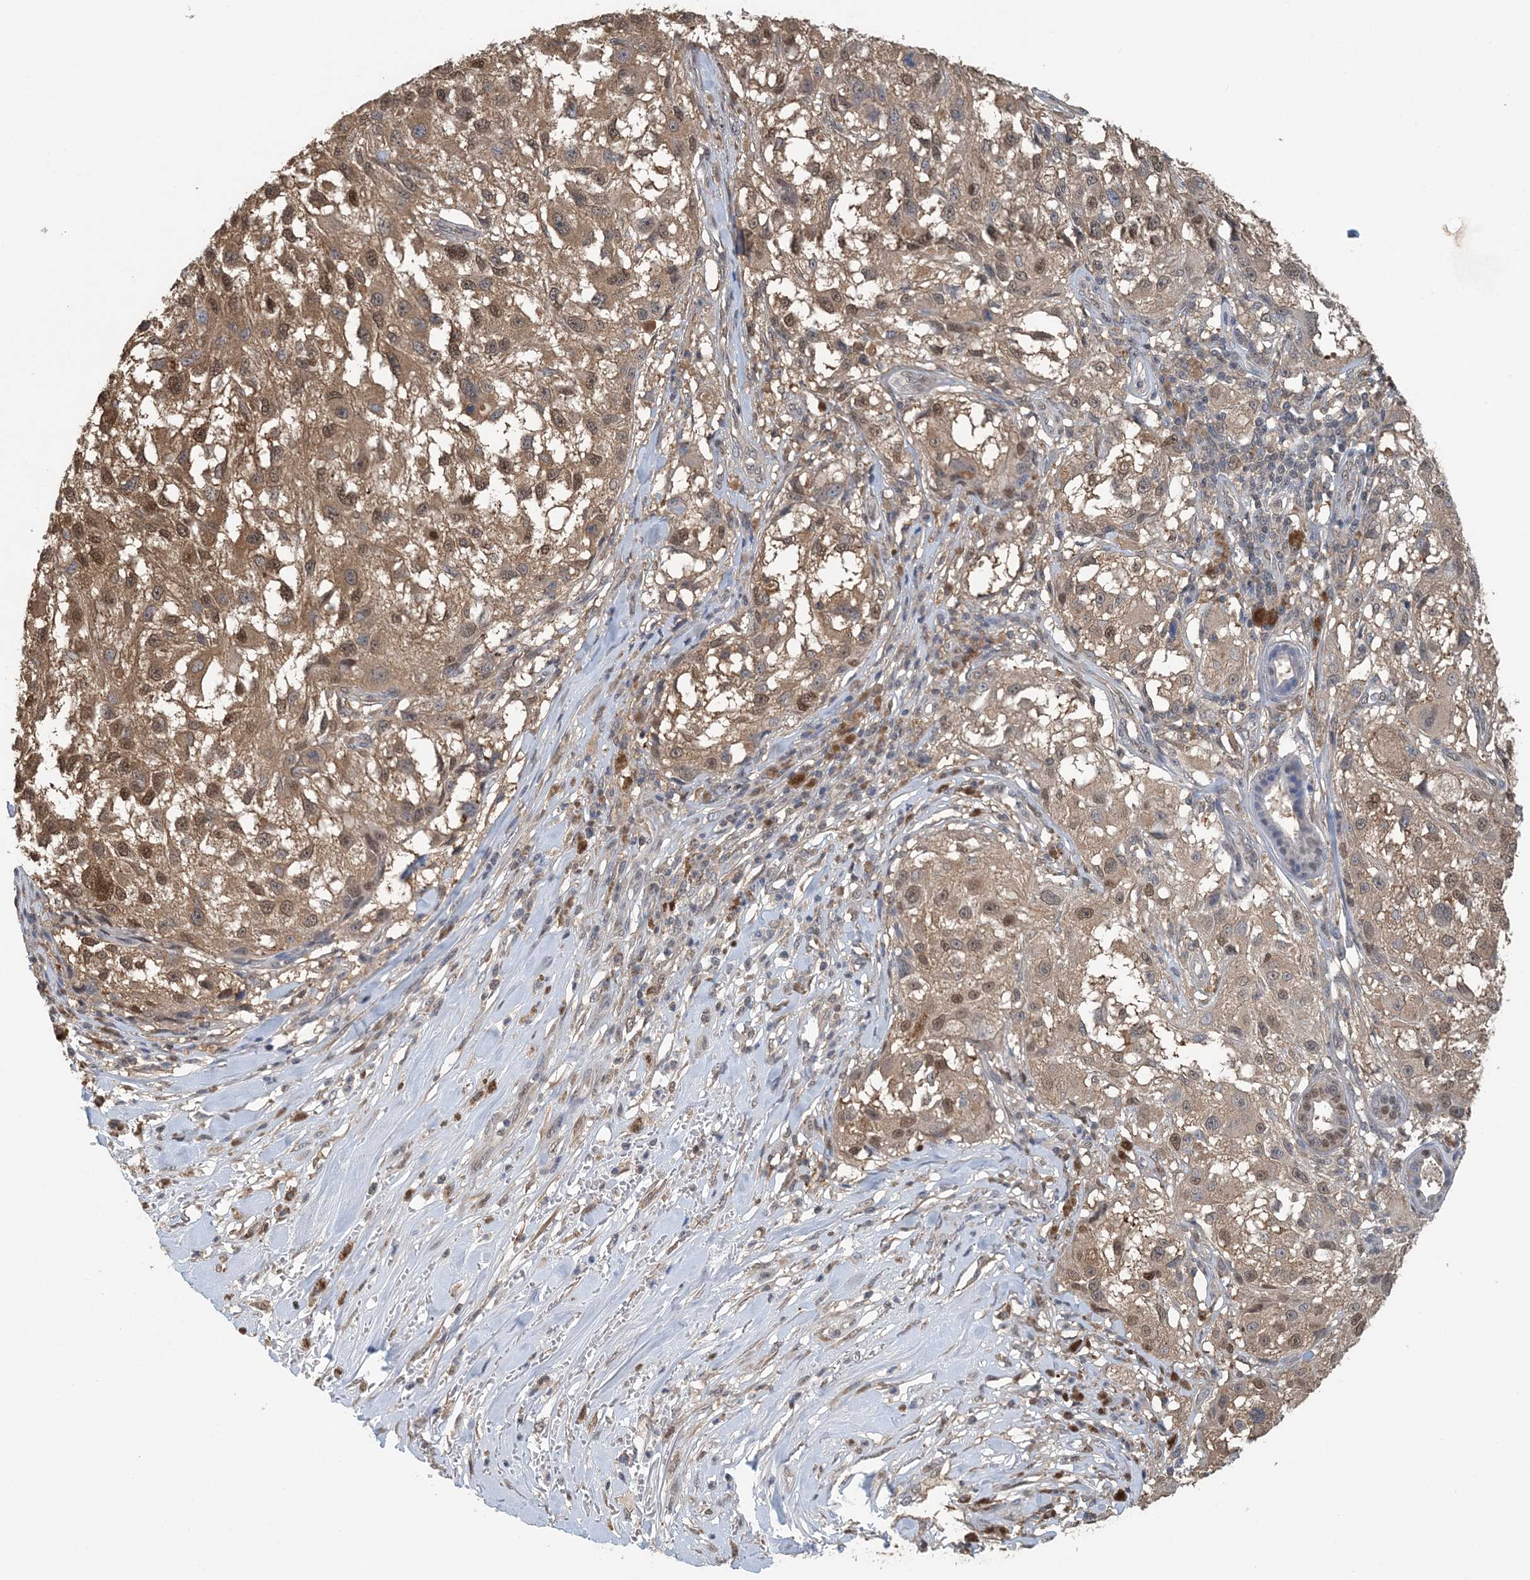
{"staining": {"intensity": "moderate", "quantity": ">75%", "location": "cytoplasmic/membranous,nuclear"}, "tissue": "melanoma", "cell_type": "Tumor cells", "image_type": "cancer", "snomed": [{"axis": "morphology", "description": "Necrosis, NOS"}, {"axis": "morphology", "description": "Malignant melanoma, NOS"}, {"axis": "topography", "description": "Skin"}], "caption": "Protein expression analysis of human malignant melanoma reveals moderate cytoplasmic/membranous and nuclear staining in about >75% of tumor cells.", "gene": "HIKESHI", "patient": {"sex": "female", "age": 87}}